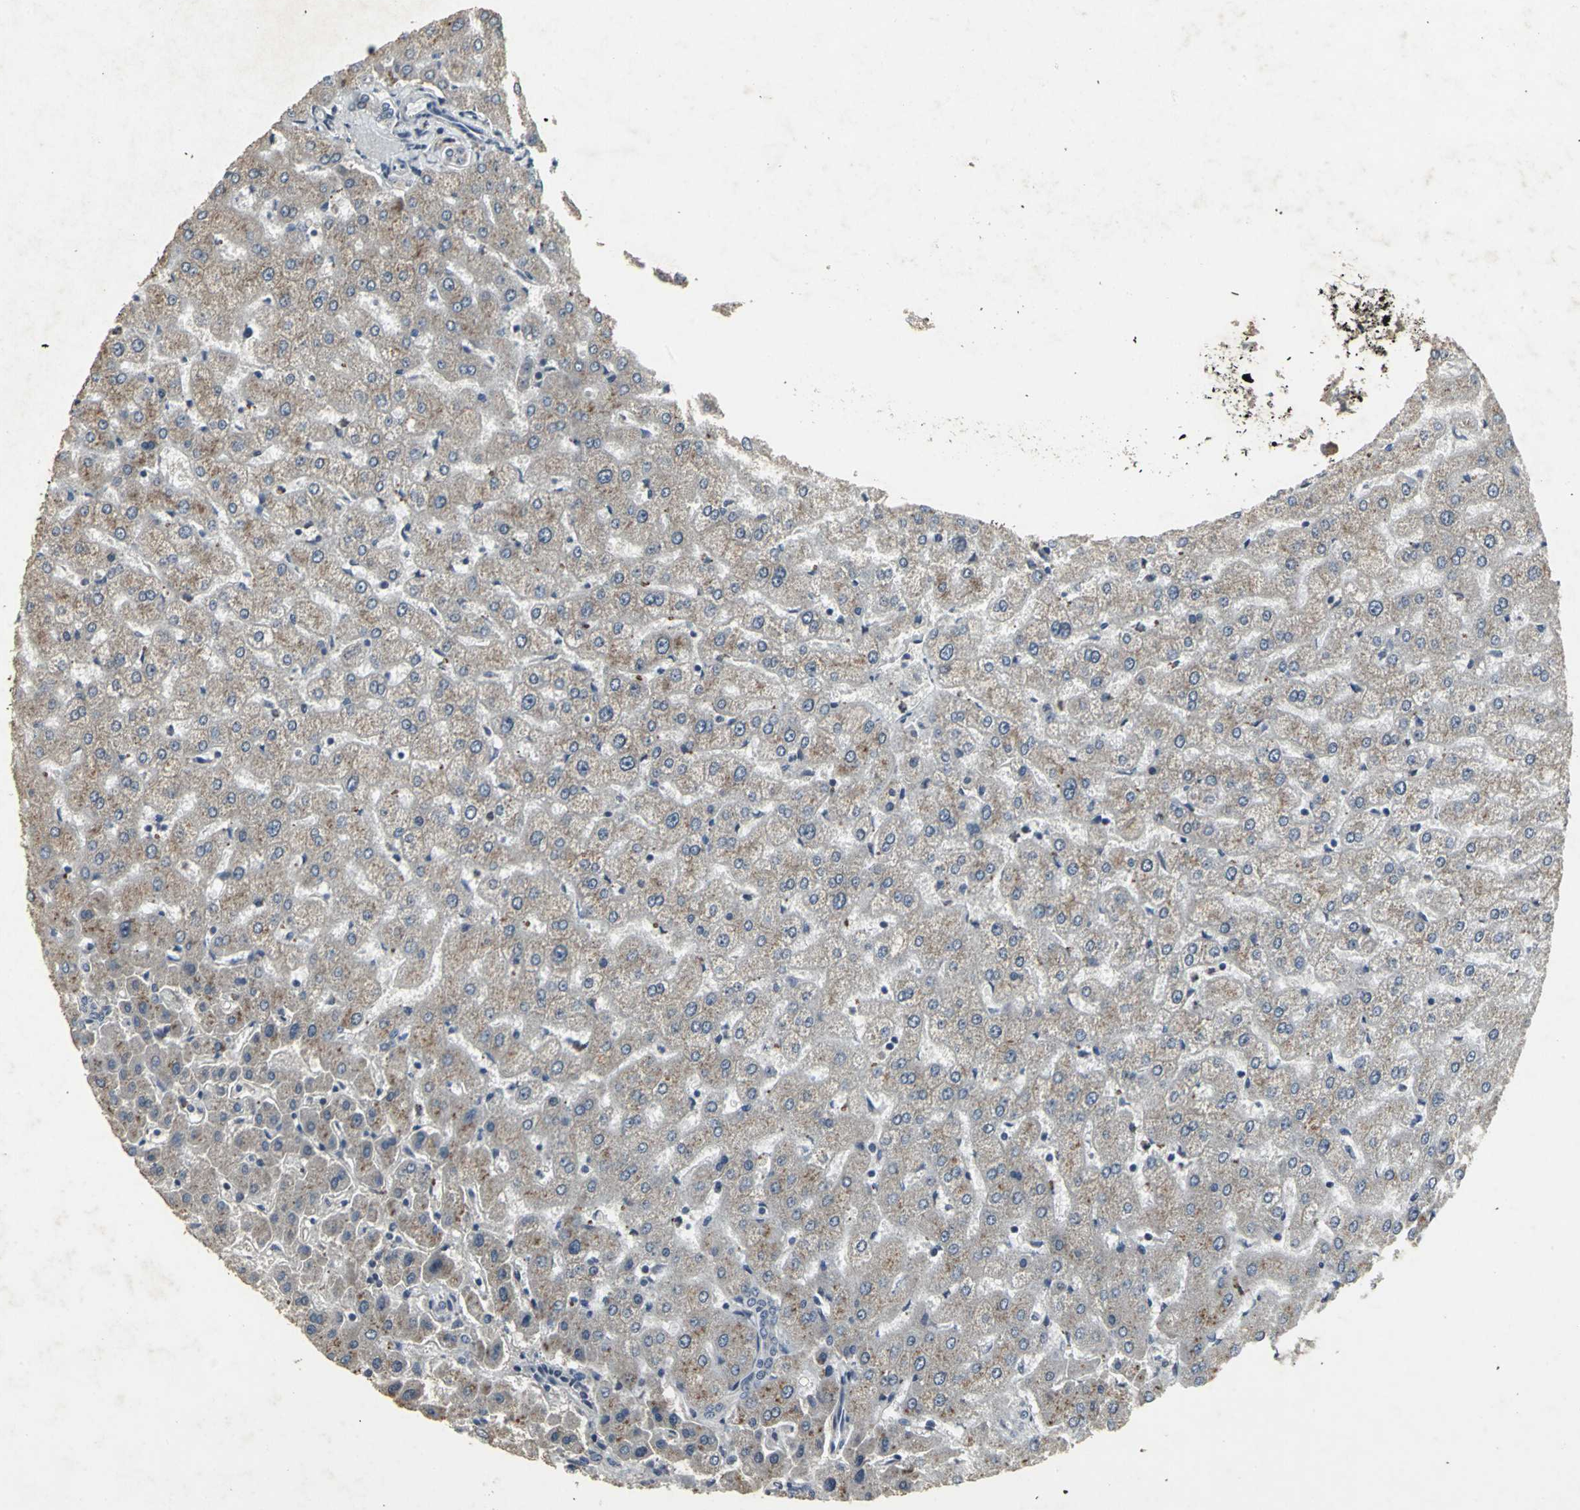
{"staining": {"intensity": "negative", "quantity": "none", "location": "none"}, "tissue": "liver", "cell_type": "Cholangiocytes", "image_type": "normal", "snomed": [{"axis": "morphology", "description": "Normal tissue, NOS"}, {"axis": "morphology", "description": "Fibrosis, NOS"}, {"axis": "topography", "description": "Liver"}], "caption": "High magnification brightfield microscopy of unremarkable liver stained with DAB (3,3'-diaminobenzidine) (brown) and counterstained with hematoxylin (blue): cholangiocytes show no significant staining.", "gene": "BMP4", "patient": {"sex": "female", "age": 29}}